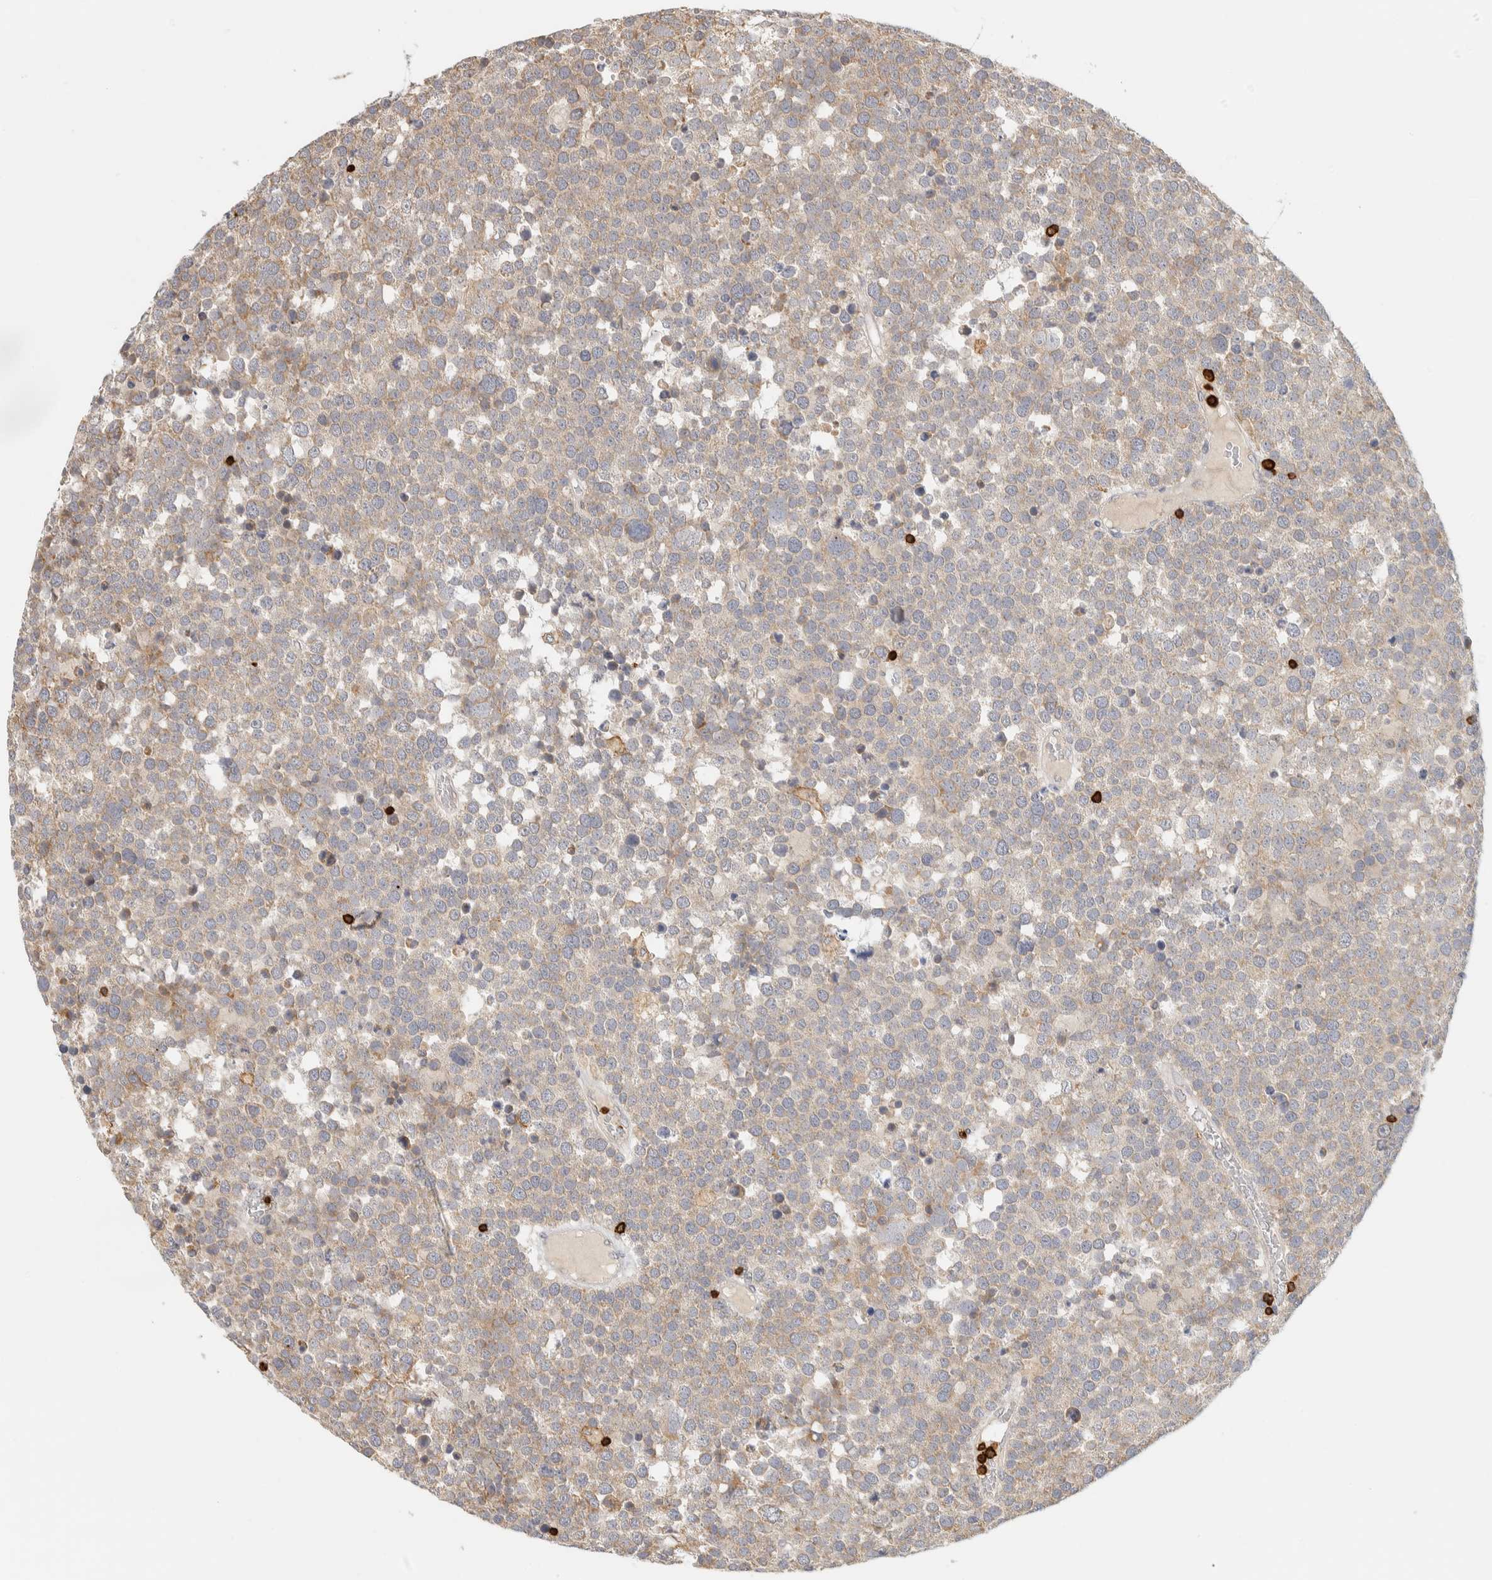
{"staining": {"intensity": "moderate", "quantity": "25%-75%", "location": "cytoplasmic/membranous"}, "tissue": "testis cancer", "cell_type": "Tumor cells", "image_type": "cancer", "snomed": [{"axis": "morphology", "description": "Seminoma, NOS"}, {"axis": "topography", "description": "Testis"}], "caption": "Human testis cancer stained with a protein marker displays moderate staining in tumor cells.", "gene": "RUNDC1", "patient": {"sex": "male", "age": 71}}